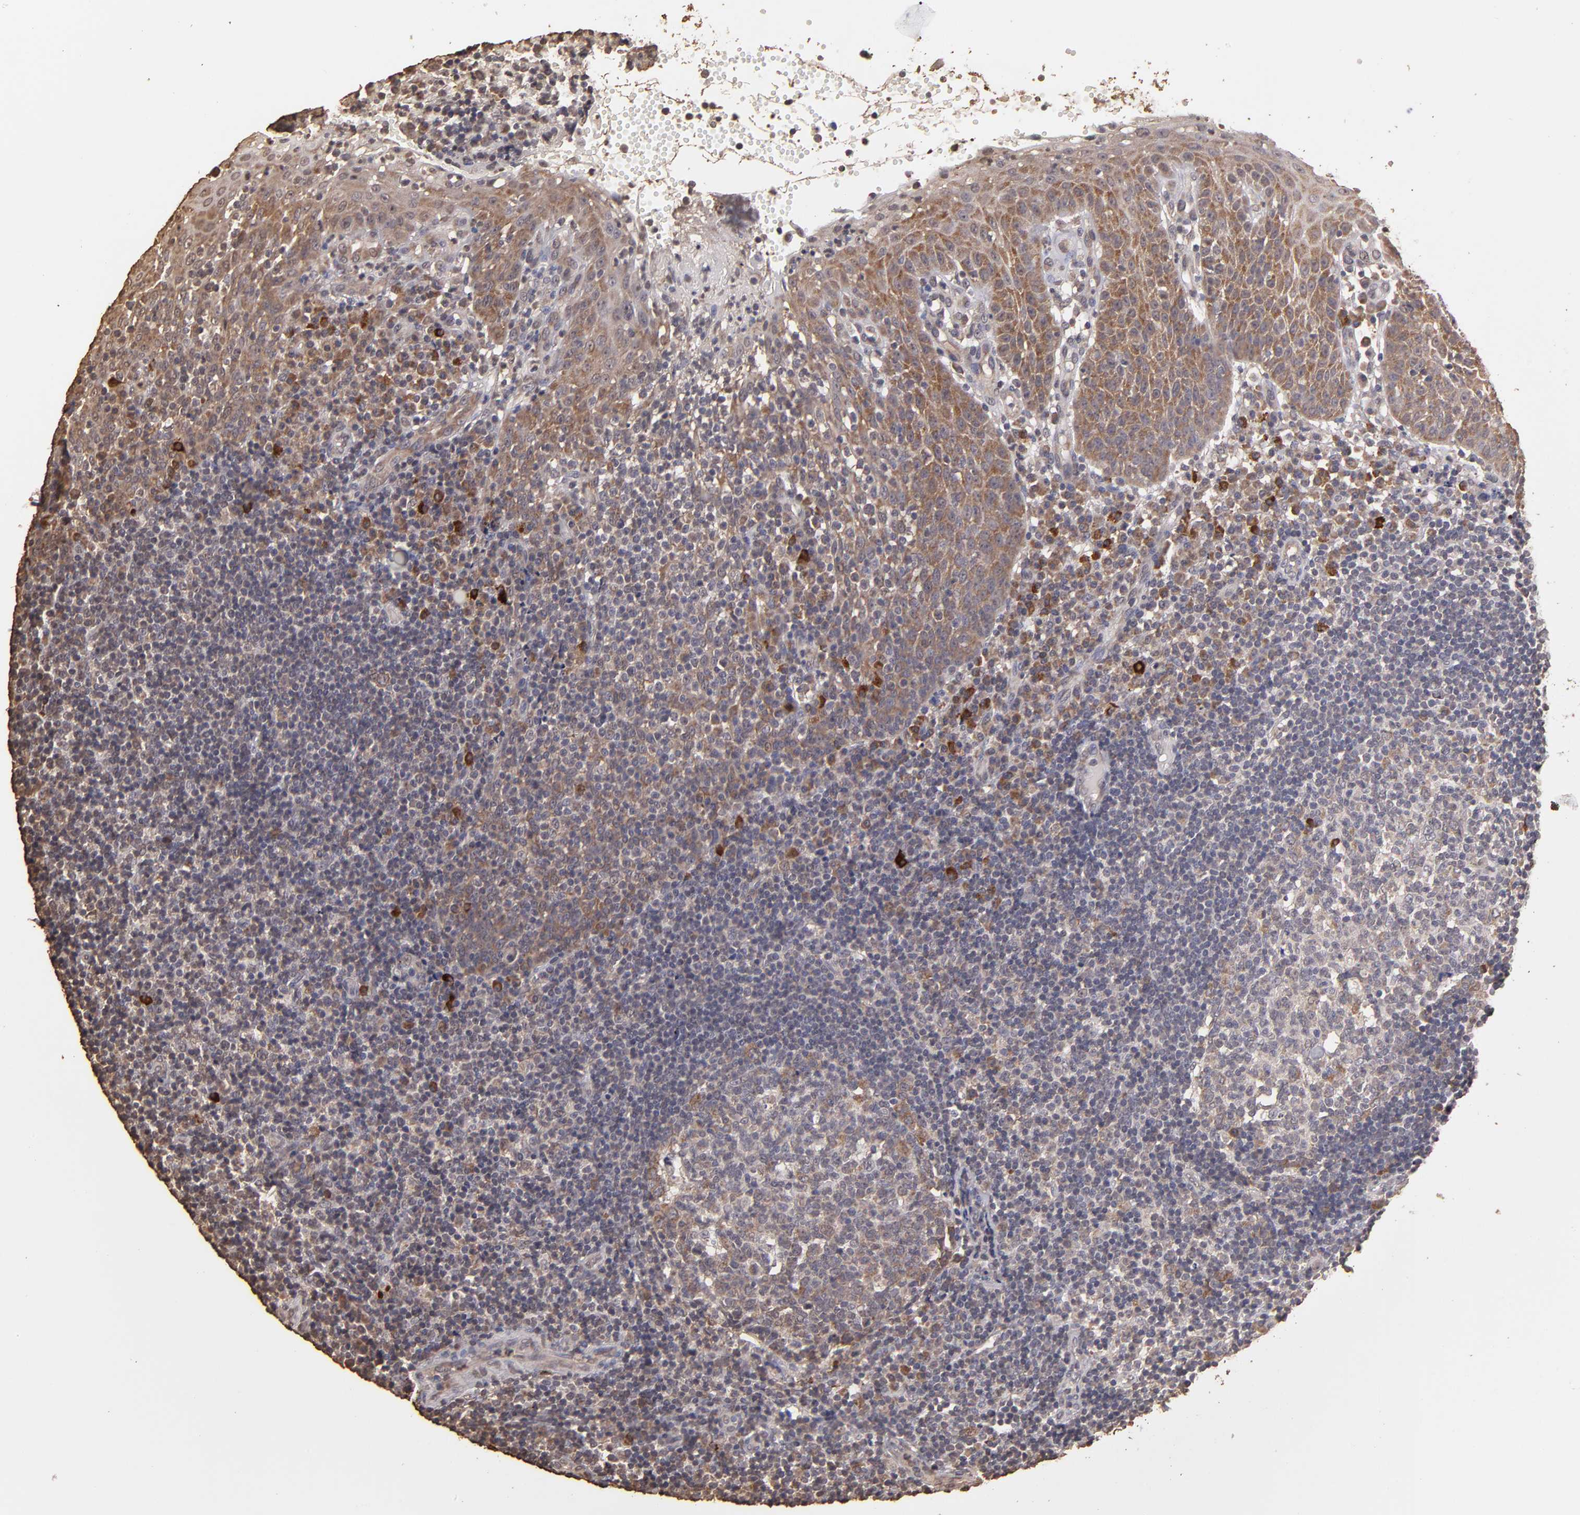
{"staining": {"intensity": "weak", "quantity": "25%-75%", "location": "cytoplasmic/membranous"}, "tissue": "tonsil", "cell_type": "Germinal center cells", "image_type": "normal", "snomed": [{"axis": "morphology", "description": "Normal tissue, NOS"}, {"axis": "topography", "description": "Tonsil"}], "caption": "Germinal center cells reveal low levels of weak cytoplasmic/membranous expression in approximately 25%-75% of cells in benign tonsil. (IHC, brightfield microscopy, high magnification).", "gene": "OPHN1", "patient": {"sex": "female", "age": 40}}